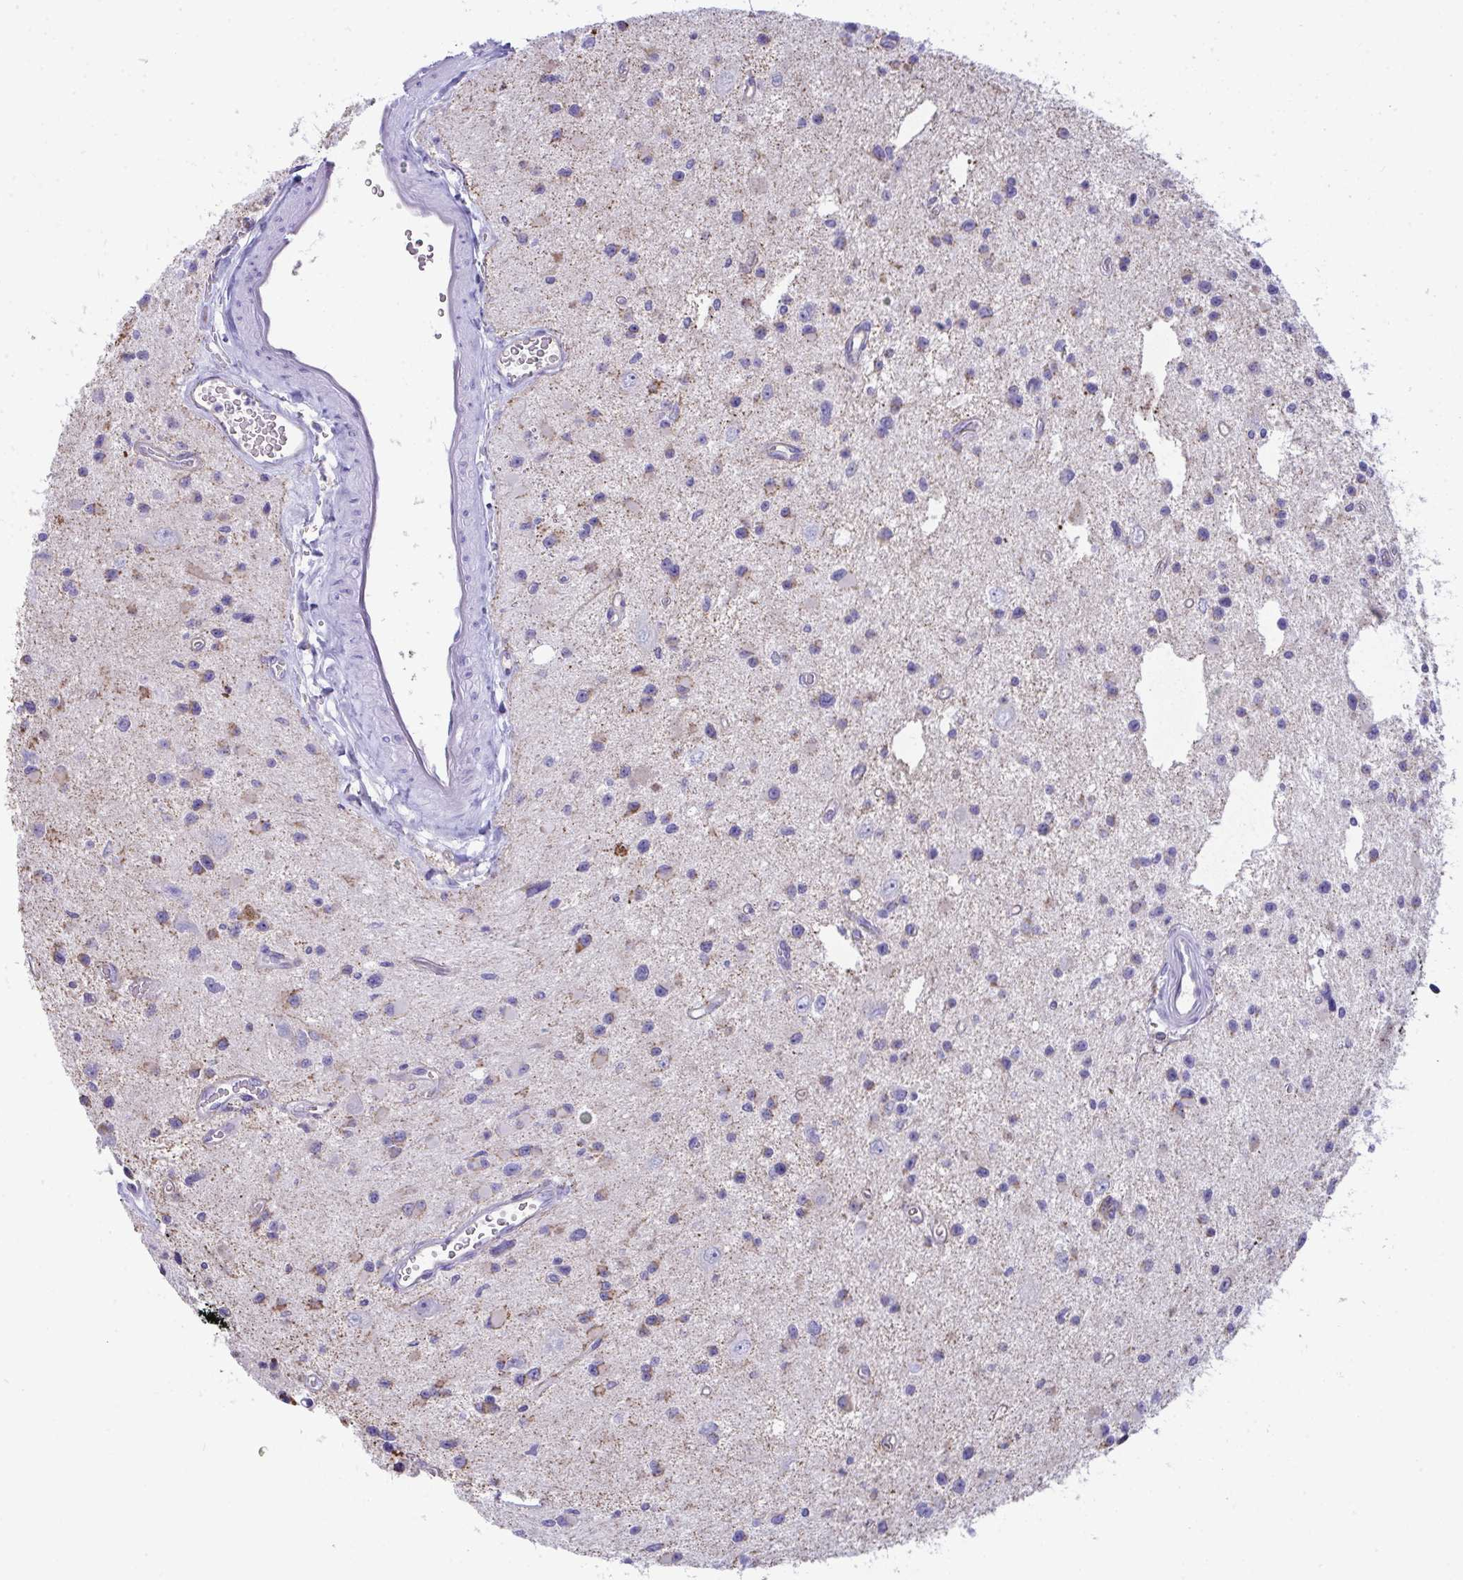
{"staining": {"intensity": "moderate", "quantity": "<25%", "location": "cytoplasmic/membranous"}, "tissue": "glioma", "cell_type": "Tumor cells", "image_type": "cancer", "snomed": [{"axis": "morphology", "description": "Glioma, malignant, Low grade"}, {"axis": "topography", "description": "Brain"}], "caption": "Glioma stained with immunohistochemistry (IHC) exhibits moderate cytoplasmic/membranous positivity in about <25% of tumor cells. The staining is performed using DAB brown chromogen to label protein expression. The nuclei are counter-stained blue using hematoxylin.", "gene": "PLA2G12B", "patient": {"sex": "male", "age": 43}}